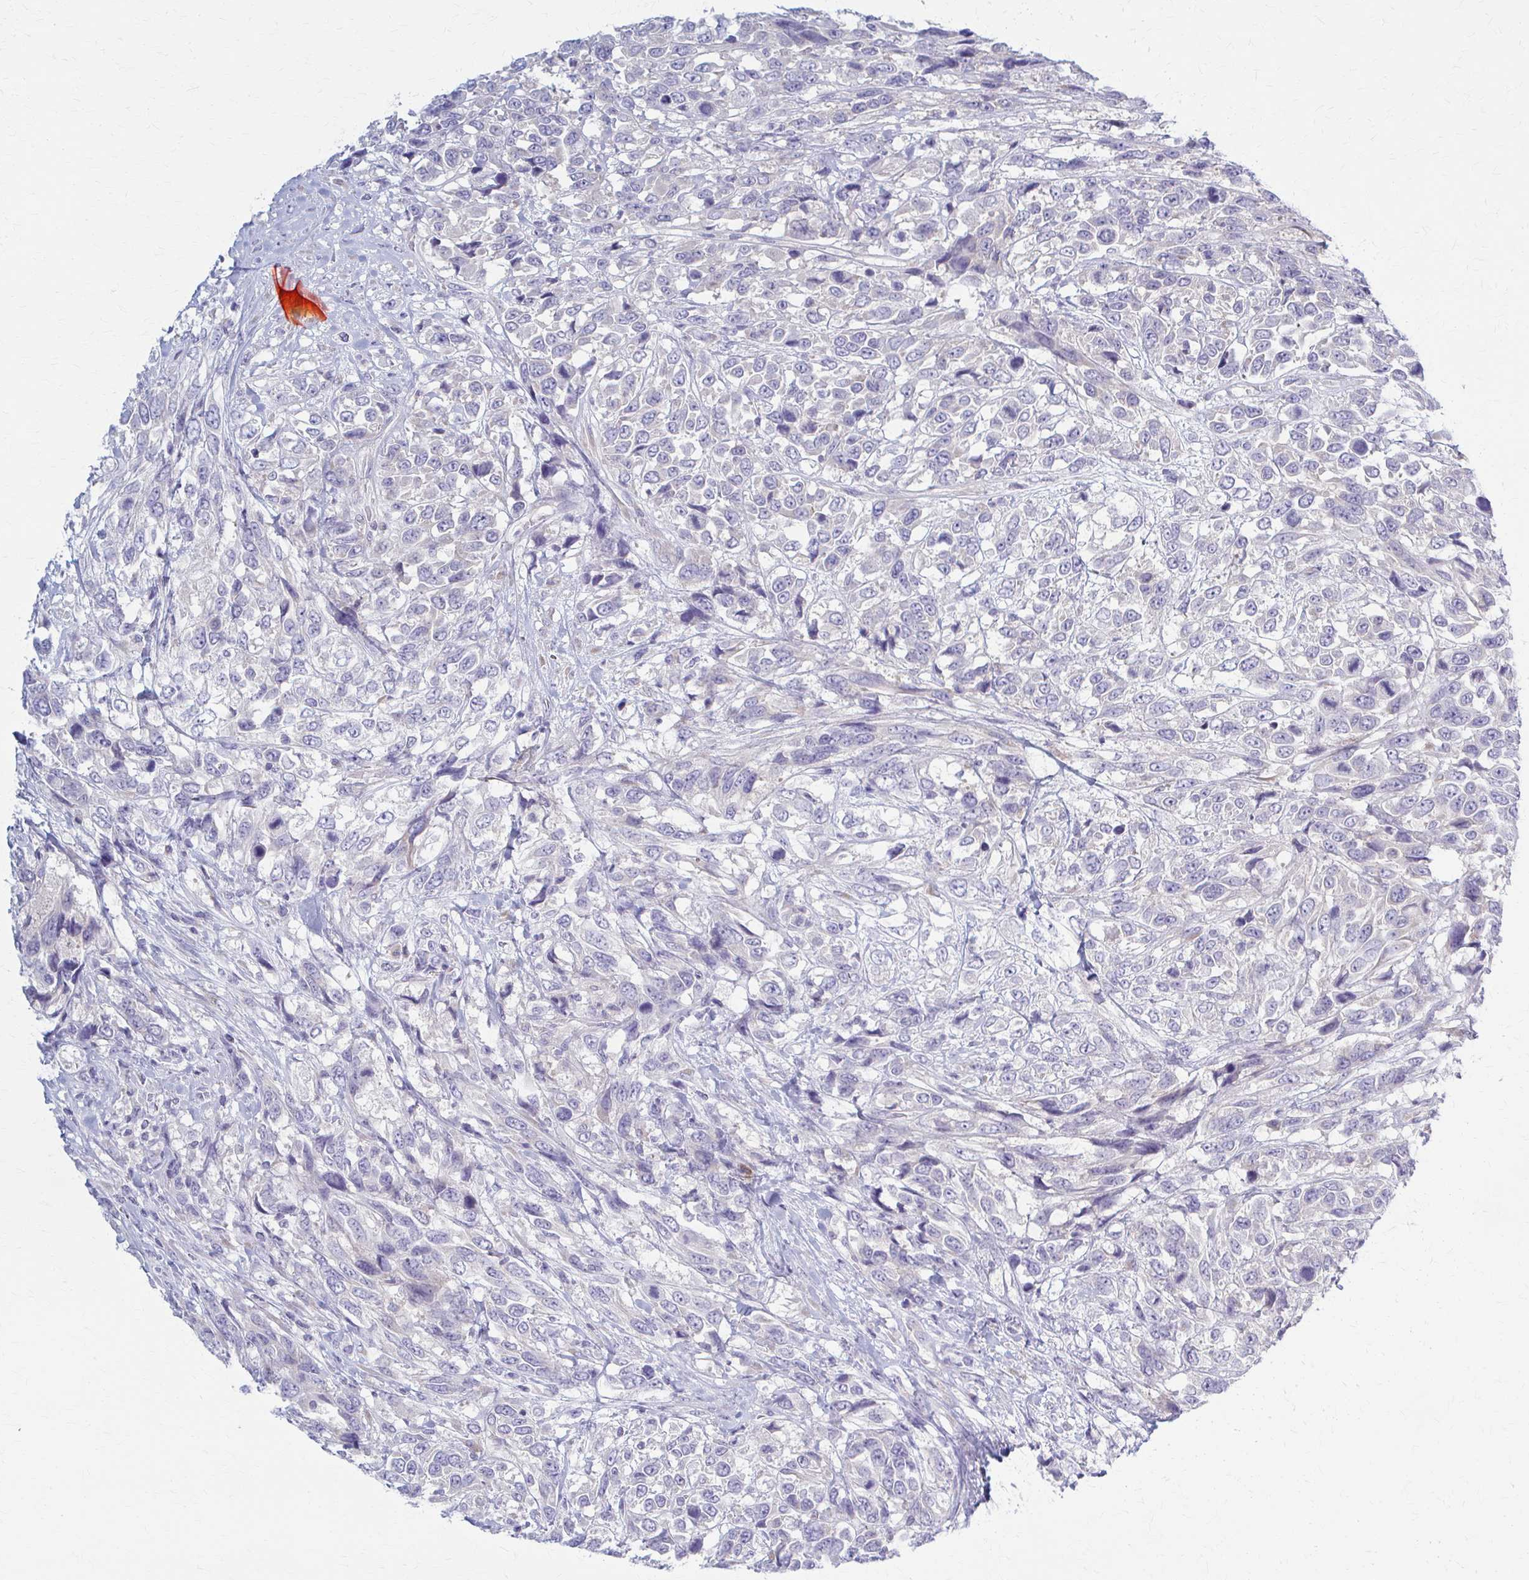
{"staining": {"intensity": "negative", "quantity": "none", "location": "none"}, "tissue": "urothelial cancer", "cell_type": "Tumor cells", "image_type": "cancer", "snomed": [{"axis": "morphology", "description": "Urothelial carcinoma, High grade"}, {"axis": "topography", "description": "Urinary bladder"}], "caption": "IHC photomicrograph of neoplastic tissue: urothelial cancer stained with DAB reveals no significant protein staining in tumor cells.", "gene": "PRKRA", "patient": {"sex": "female", "age": 70}}